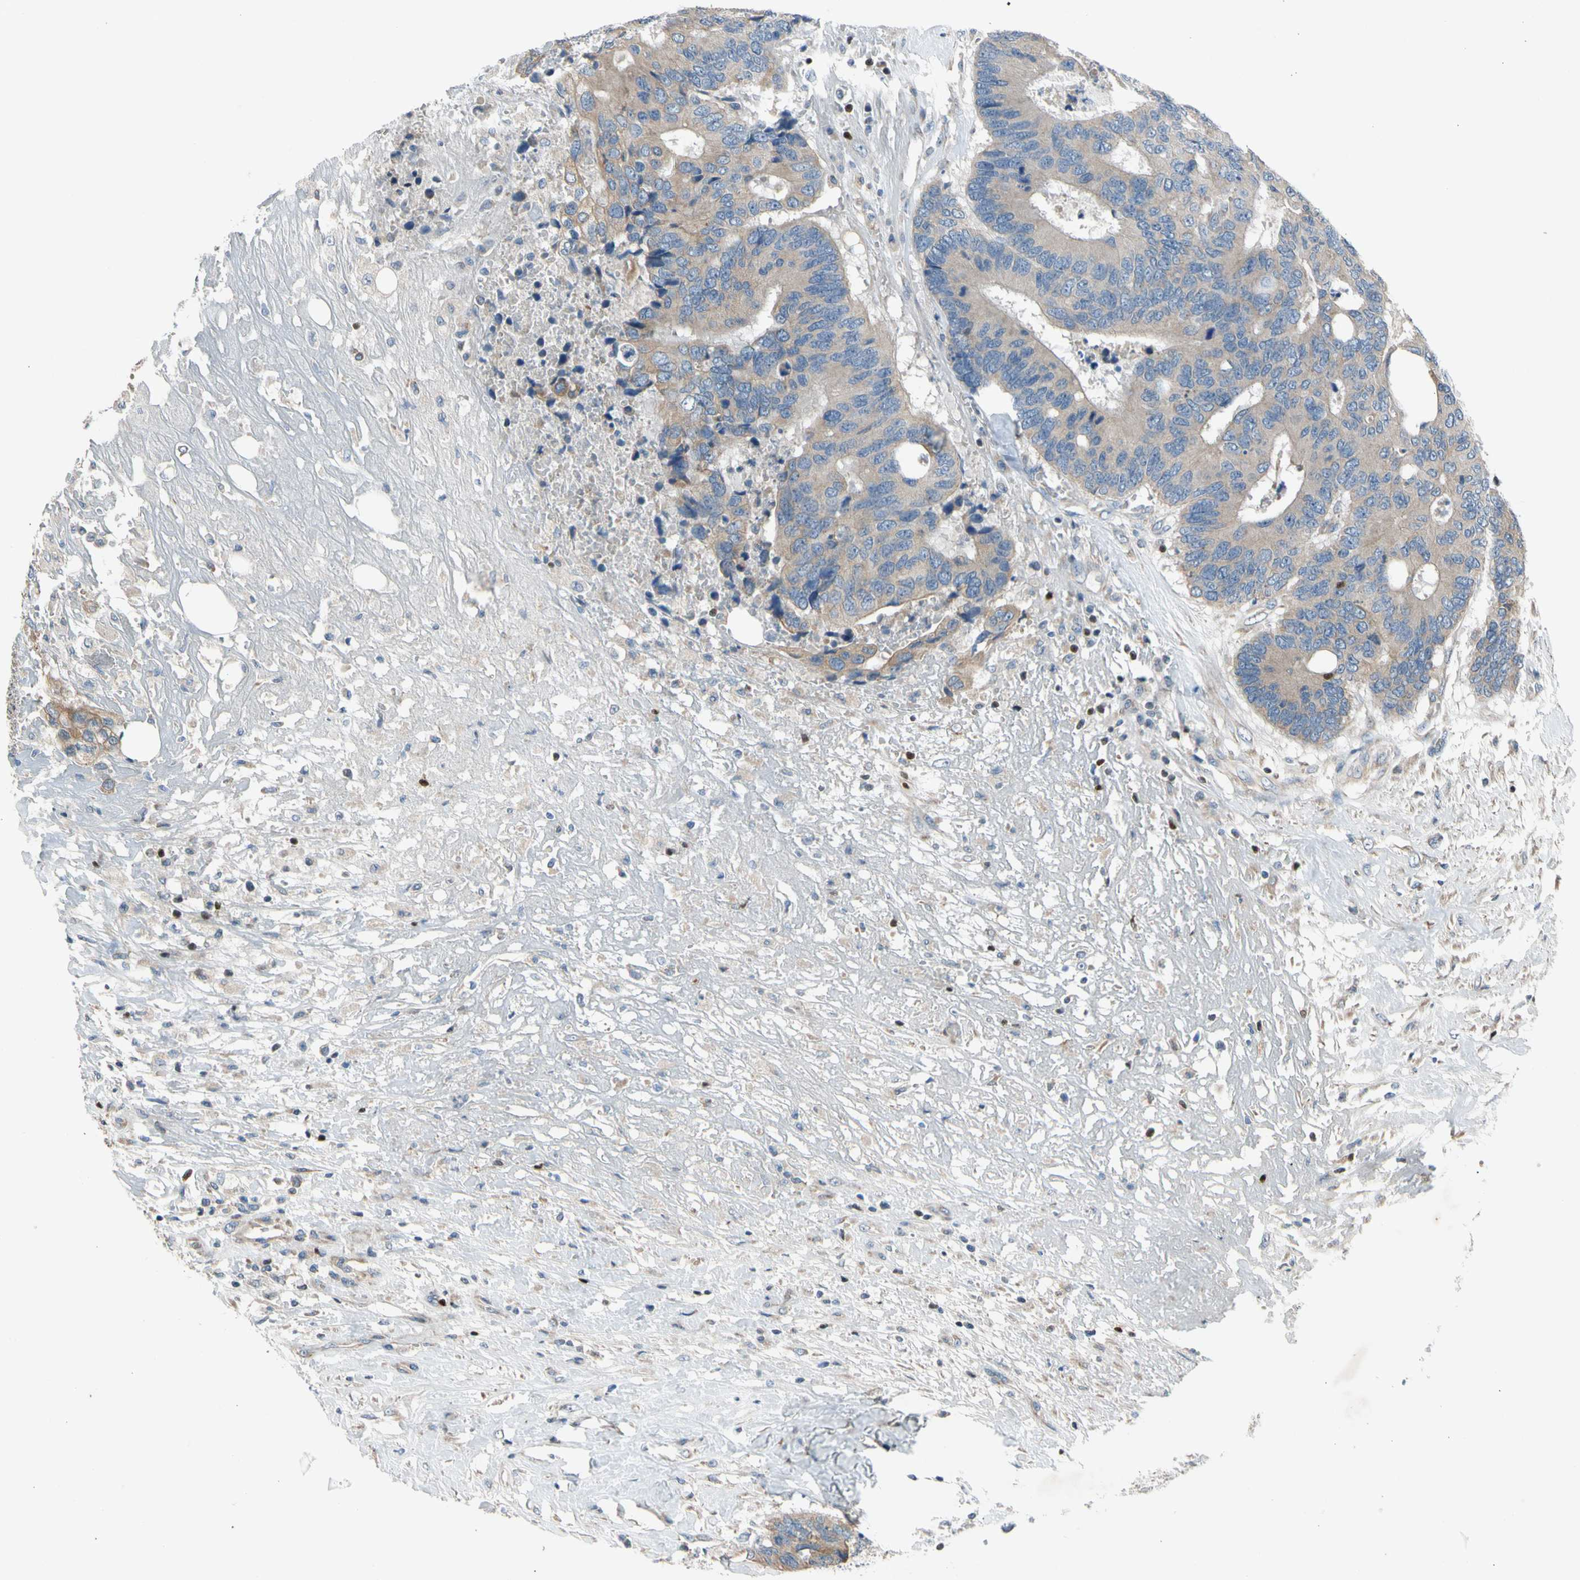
{"staining": {"intensity": "weak", "quantity": ">75%", "location": "cytoplasmic/membranous"}, "tissue": "colorectal cancer", "cell_type": "Tumor cells", "image_type": "cancer", "snomed": [{"axis": "morphology", "description": "Adenocarcinoma, NOS"}, {"axis": "topography", "description": "Rectum"}], "caption": "Adenocarcinoma (colorectal) stained with DAB (3,3'-diaminobenzidine) immunohistochemistry (IHC) shows low levels of weak cytoplasmic/membranous positivity in about >75% of tumor cells.", "gene": "TBX21", "patient": {"sex": "male", "age": 55}}